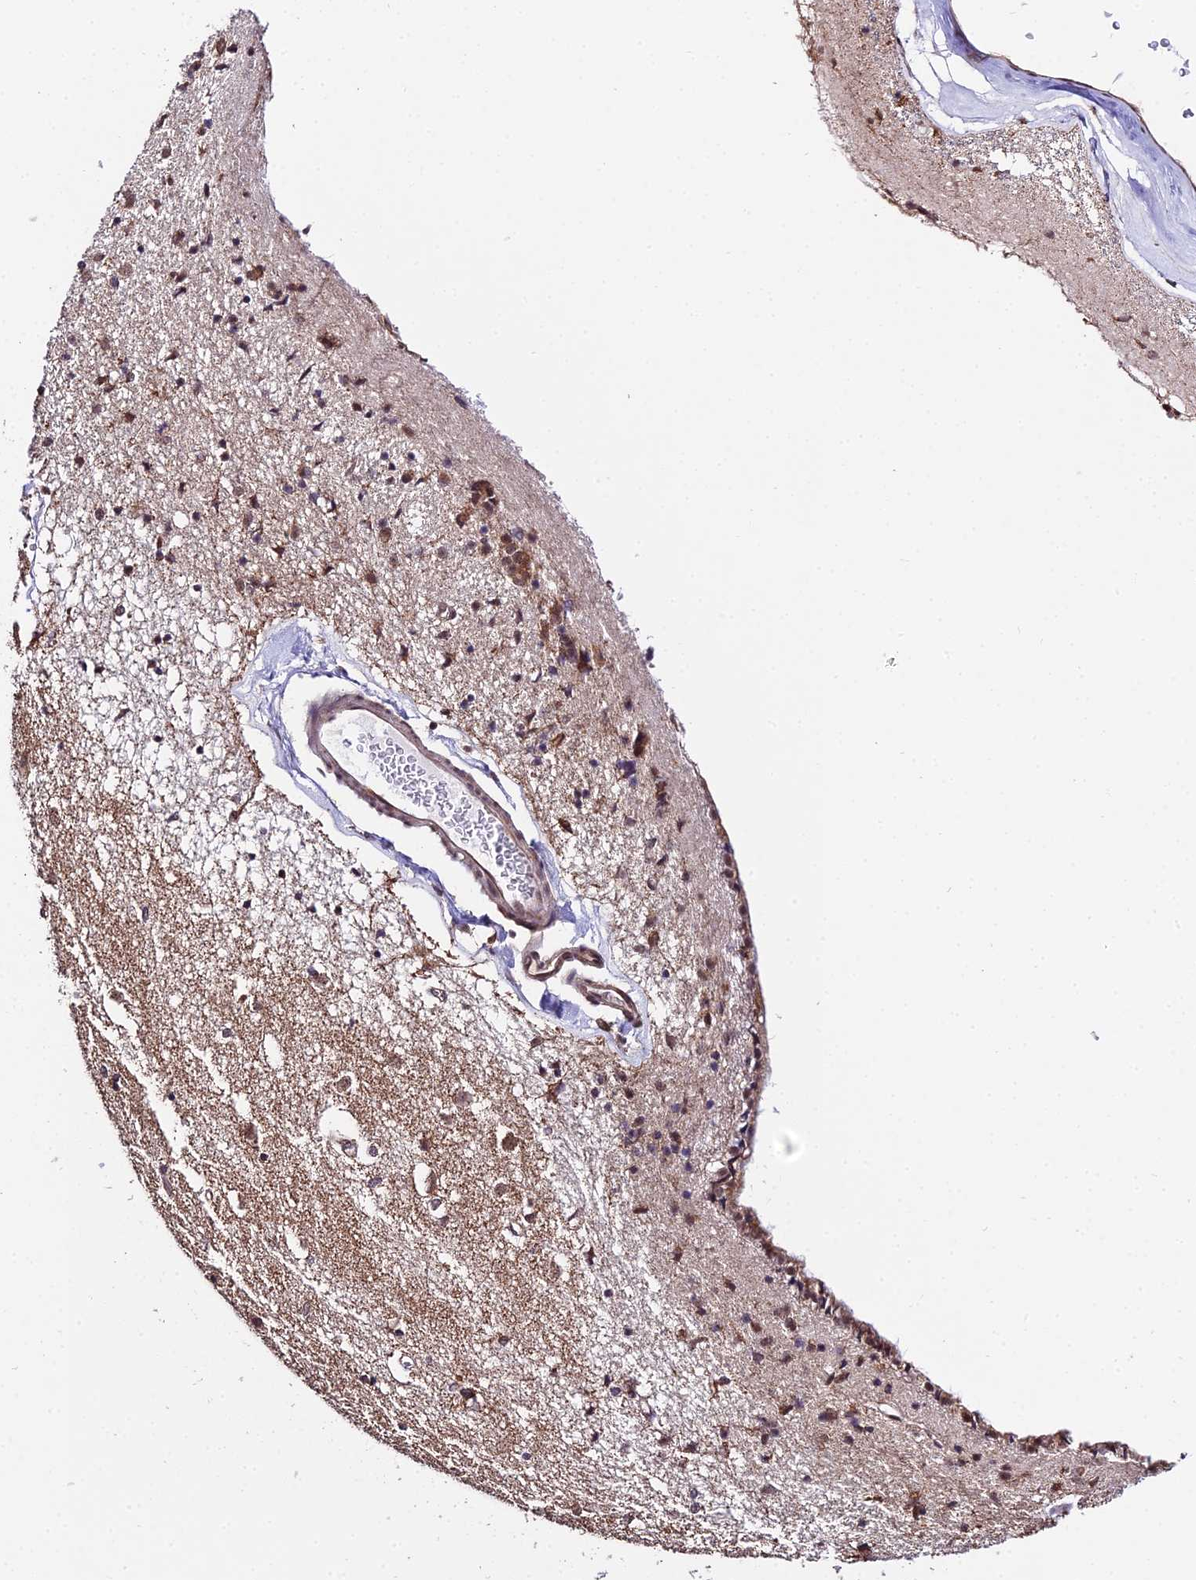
{"staining": {"intensity": "weak", "quantity": "<25%", "location": "nuclear"}, "tissue": "caudate", "cell_type": "Glial cells", "image_type": "normal", "snomed": [{"axis": "morphology", "description": "Normal tissue, NOS"}, {"axis": "topography", "description": "Lateral ventricle wall"}], "caption": "The micrograph demonstrates no staining of glial cells in benign caudate.", "gene": "POLR2I", "patient": {"sex": "female", "age": 54}}